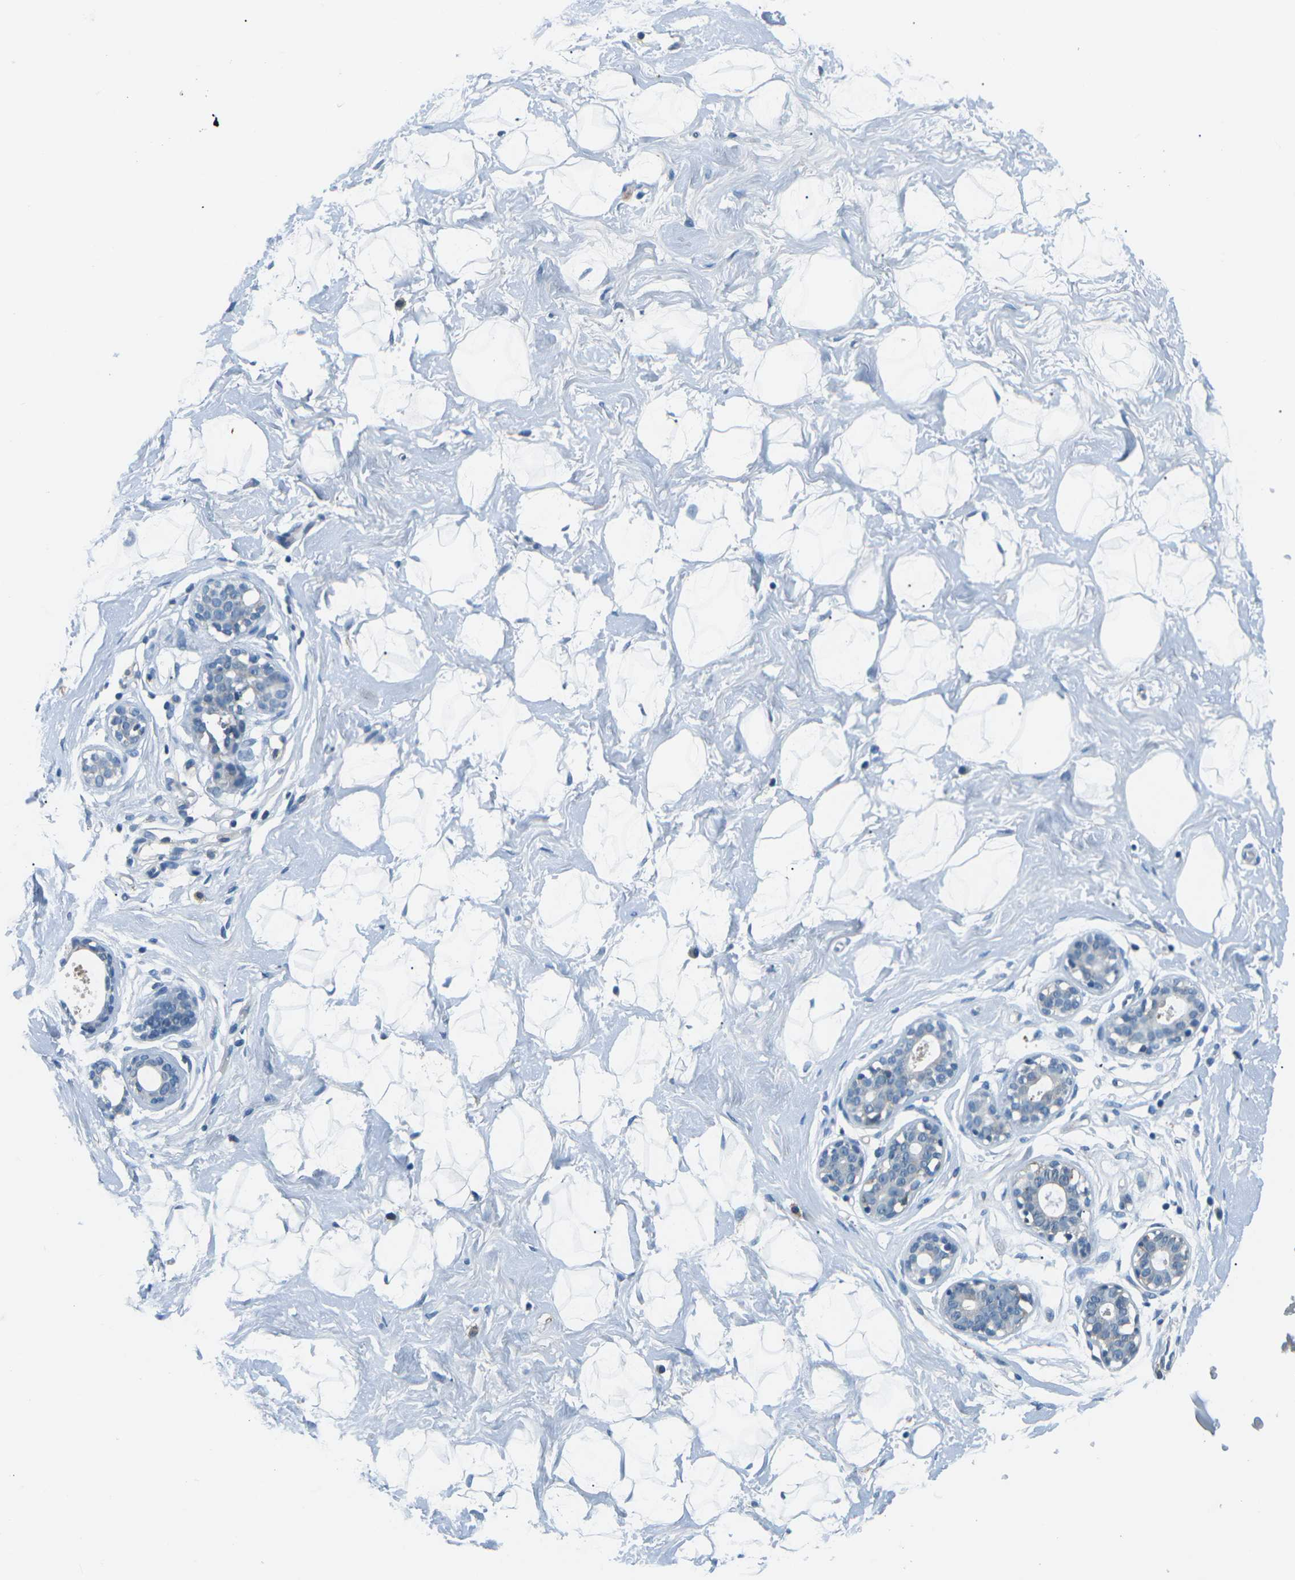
{"staining": {"intensity": "negative", "quantity": "none", "location": "none"}, "tissue": "breast", "cell_type": "Adipocytes", "image_type": "normal", "snomed": [{"axis": "morphology", "description": "Normal tissue, NOS"}, {"axis": "topography", "description": "Breast"}], "caption": "High power microscopy image of an immunohistochemistry (IHC) micrograph of benign breast, revealing no significant staining in adipocytes.", "gene": "CD1D", "patient": {"sex": "female", "age": 23}}